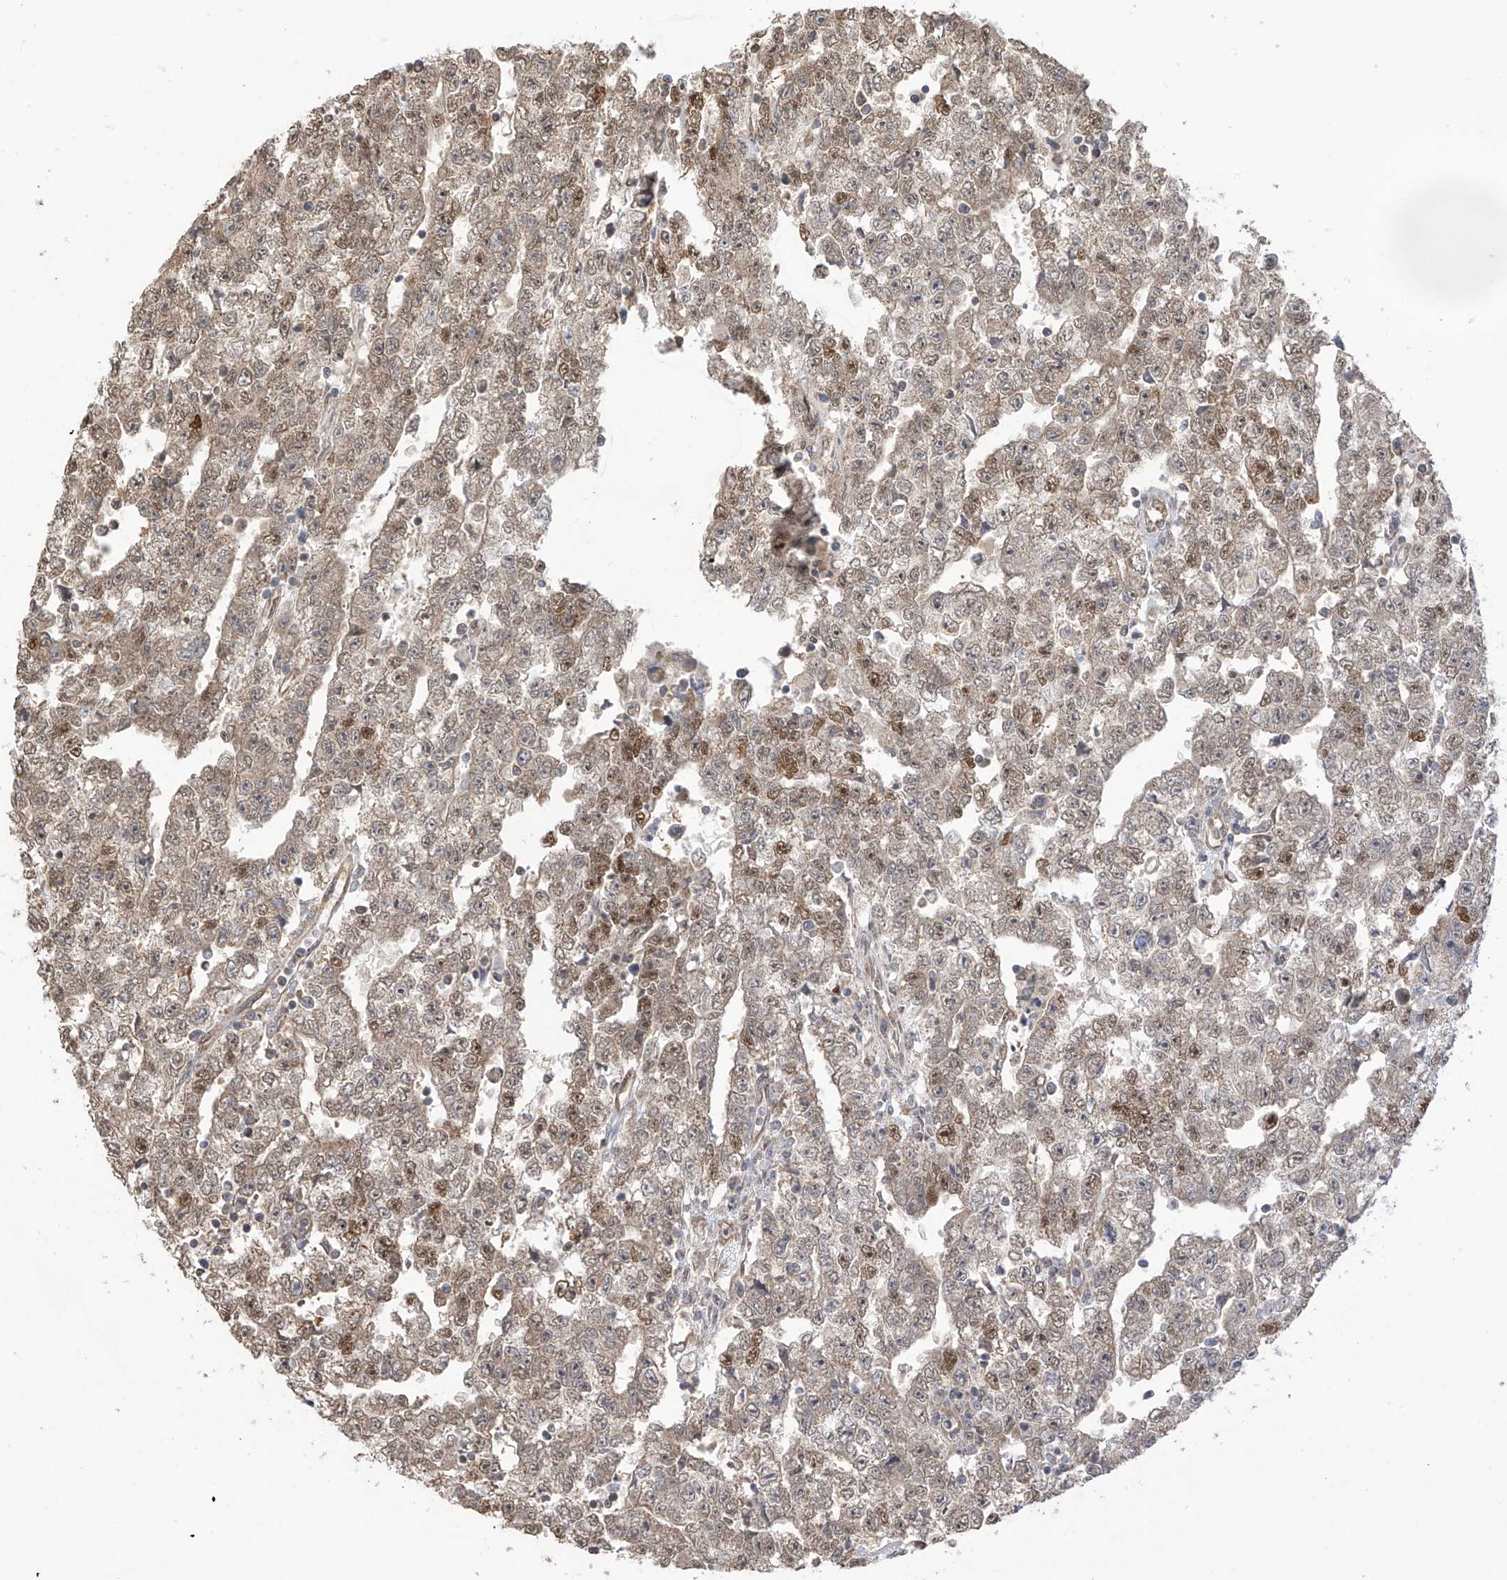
{"staining": {"intensity": "moderate", "quantity": ">75%", "location": "cytoplasmic/membranous,nuclear"}, "tissue": "testis cancer", "cell_type": "Tumor cells", "image_type": "cancer", "snomed": [{"axis": "morphology", "description": "Carcinoma, Embryonal, NOS"}, {"axis": "topography", "description": "Testis"}], "caption": "Moderate cytoplasmic/membranous and nuclear protein positivity is appreciated in approximately >75% of tumor cells in embryonal carcinoma (testis). Immunohistochemistry stains the protein of interest in brown and the nuclei are stained blue.", "gene": "KIAA1522", "patient": {"sex": "male", "age": 25}}